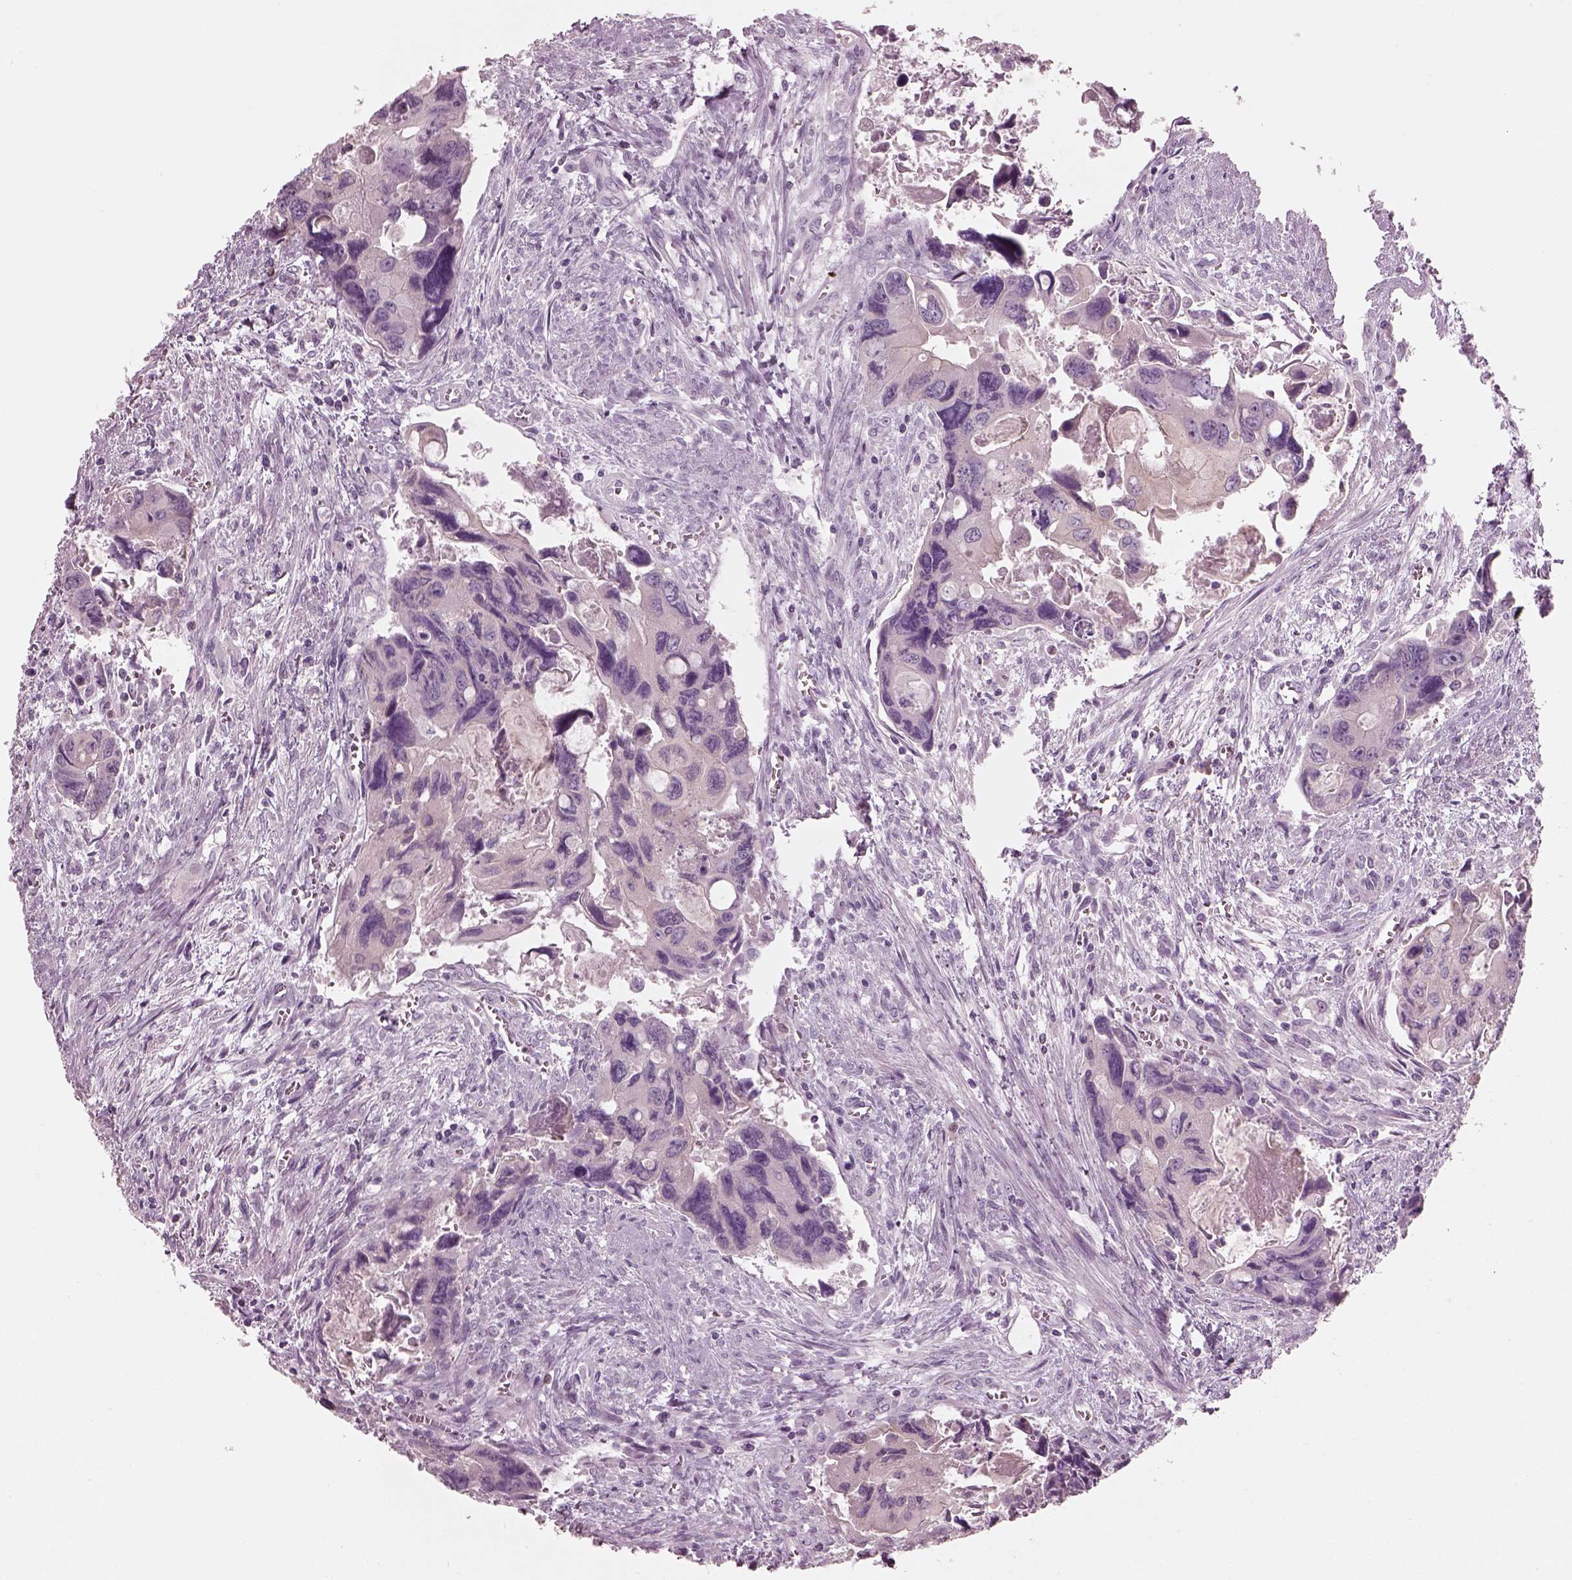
{"staining": {"intensity": "negative", "quantity": "none", "location": "none"}, "tissue": "colorectal cancer", "cell_type": "Tumor cells", "image_type": "cancer", "snomed": [{"axis": "morphology", "description": "Adenocarcinoma, NOS"}, {"axis": "topography", "description": "Rectum"}], "caption": "The image reveals no staining of tumor cells in colorectal cancer (adenocarcinoma).", "gene": "SLC27A2", "patient": {"sex": "male", "age": 62}}